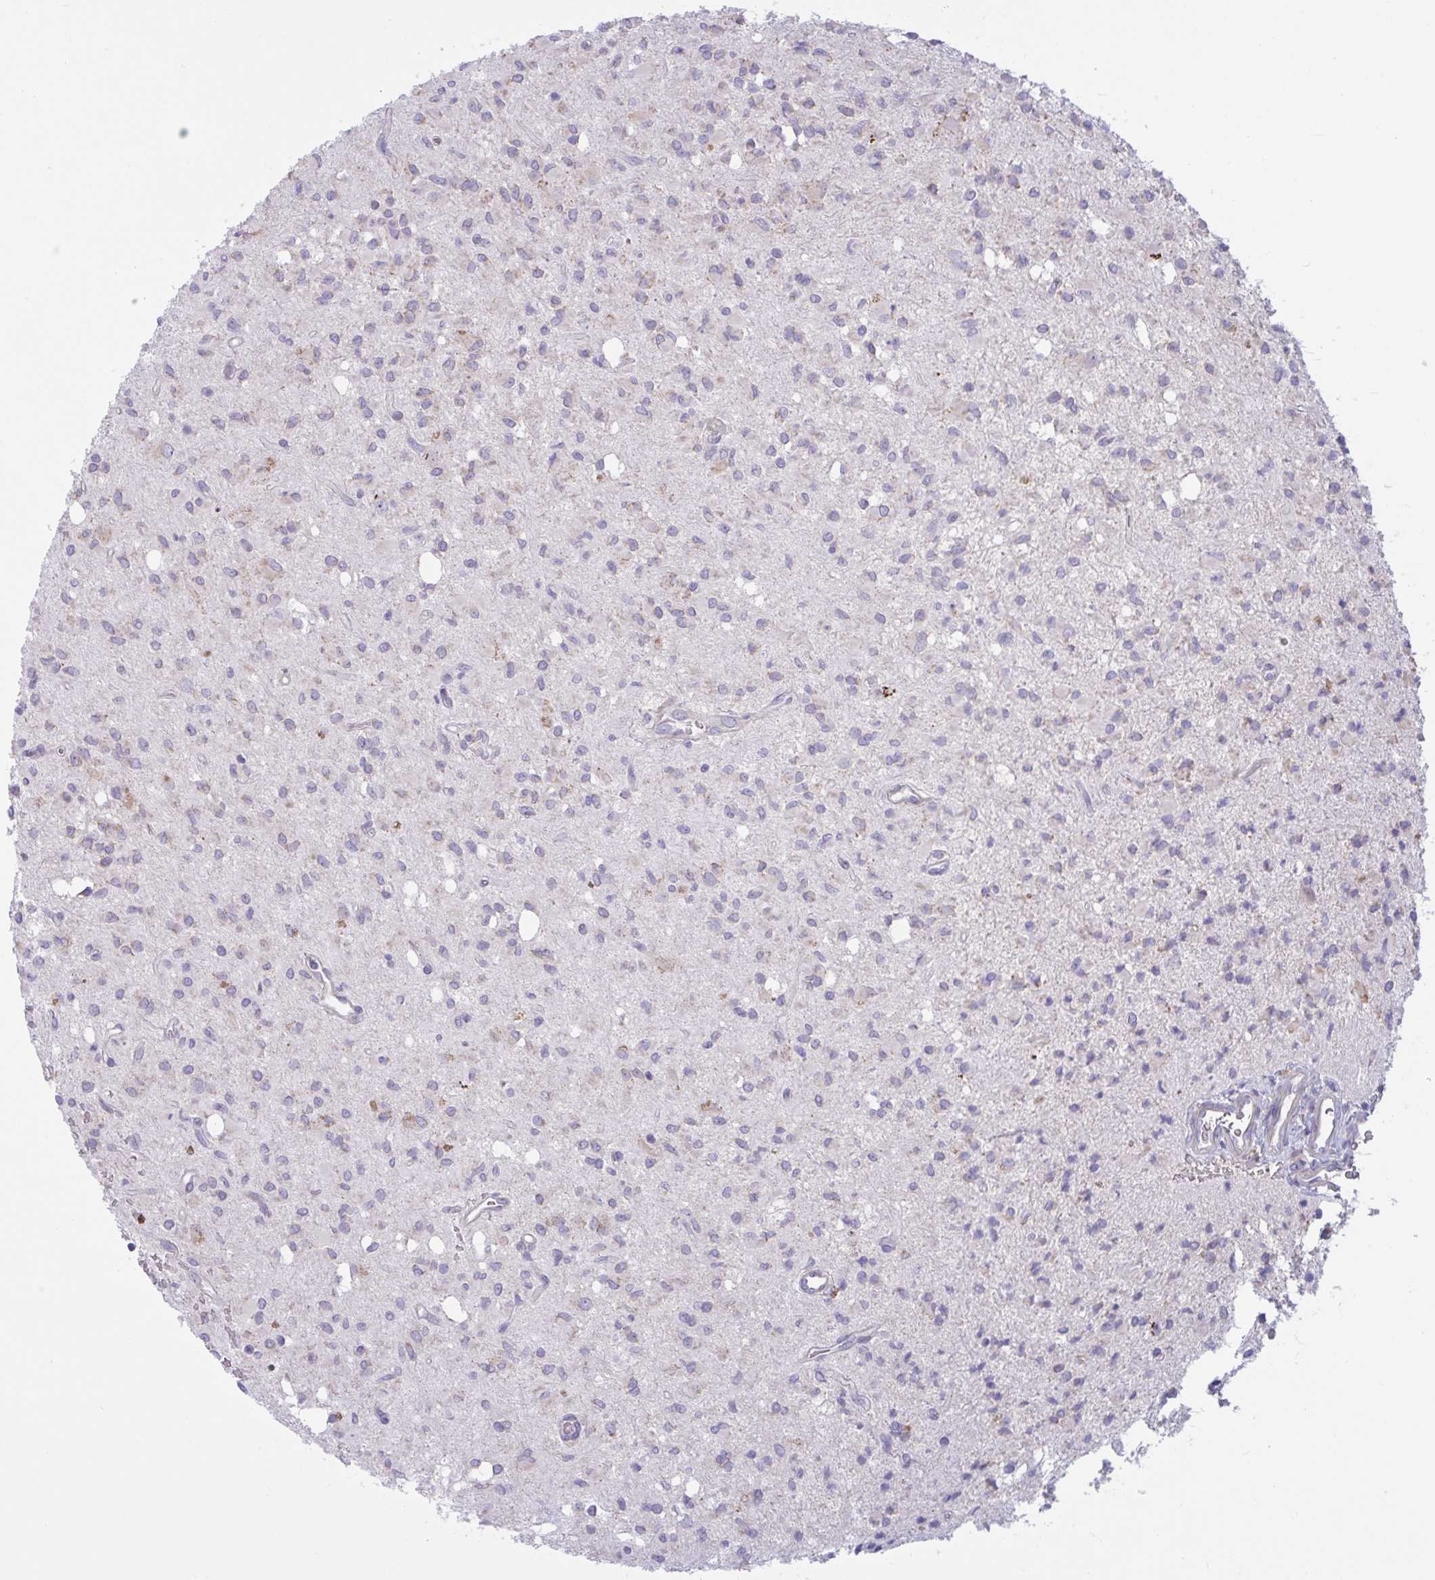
{"staining": {"intensity": "moderate", "quantity": "<25%", "location": "cytoplasmic/membranous"}, "tissue": "glioma", "cell_type": "Tumor cells", "image_type": "cancer", "snomed": [{"axis": "morphology", "description": "Glioma, malignant, Low grade"}, {"axis": "topography", "description": "Brain"}], "caption": "This histopathology image demonstrates low-grade glioma (malignant) stained with immunohistochemistry (IHC) to label a protein in brown. The cytoplasmic/membranous of tumor cells show moderate positivity for the protein. Nuclei are counter-stained blue.", "gene": "VWC2", "patient": {"sex": "female", "age": 33}}